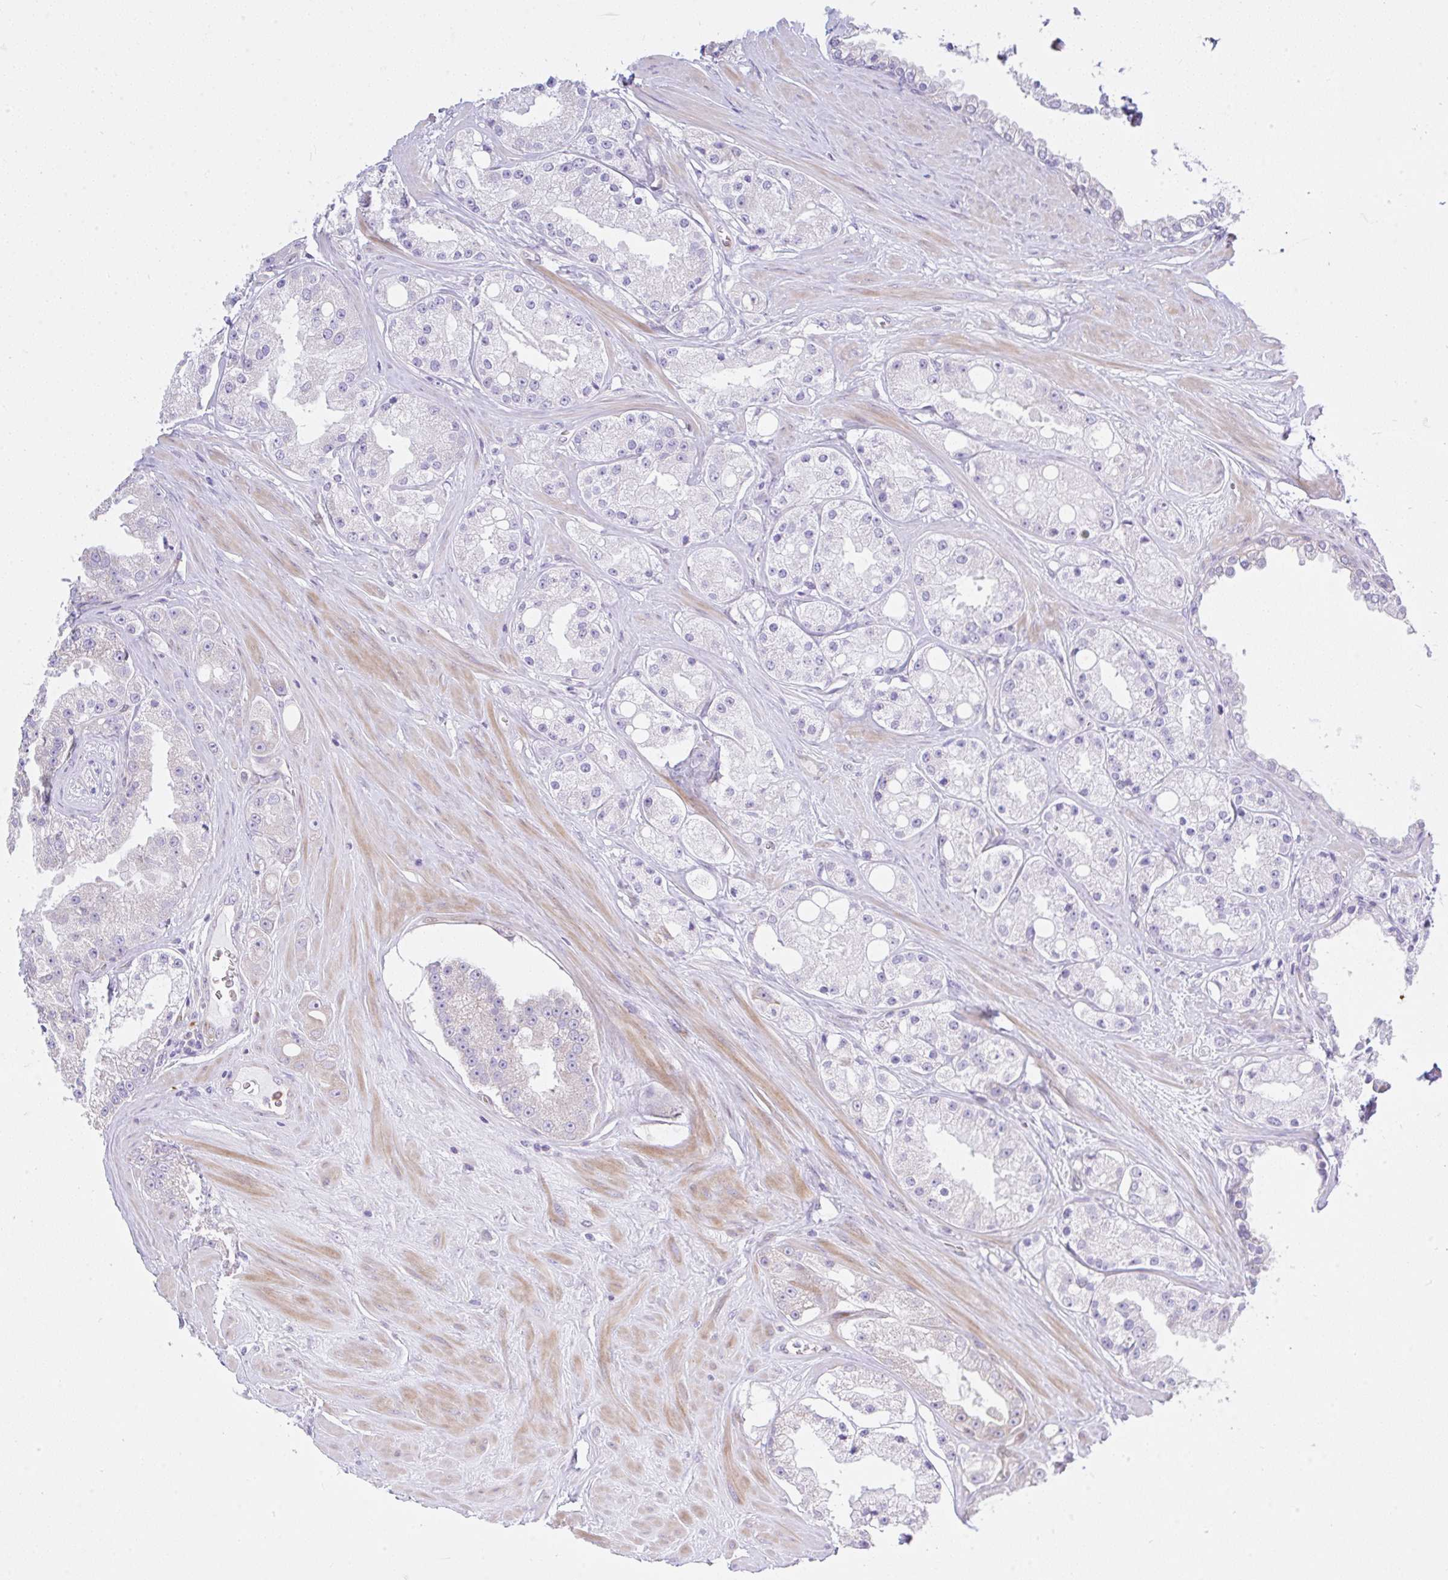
{"staining": {"intensity": "negative", "quantity": "none", "location": "none"}, "tissue": "prostate cancer", "cell_type": "Tumor cells", "image_type": "cancer", "snomed": [{"axis": "morphology", "description": "Adenocarcinoma, High grade"}, {"axis": "topography", "description": "Prostate"}], "caption": "DAB immunohistochemical staining of prostate adenocarcinoma (high-grade) demonstrates no significant expression in tumor cells.", "gene": "EEF1A2", "patient": {"sex": "male", "age": 66}}